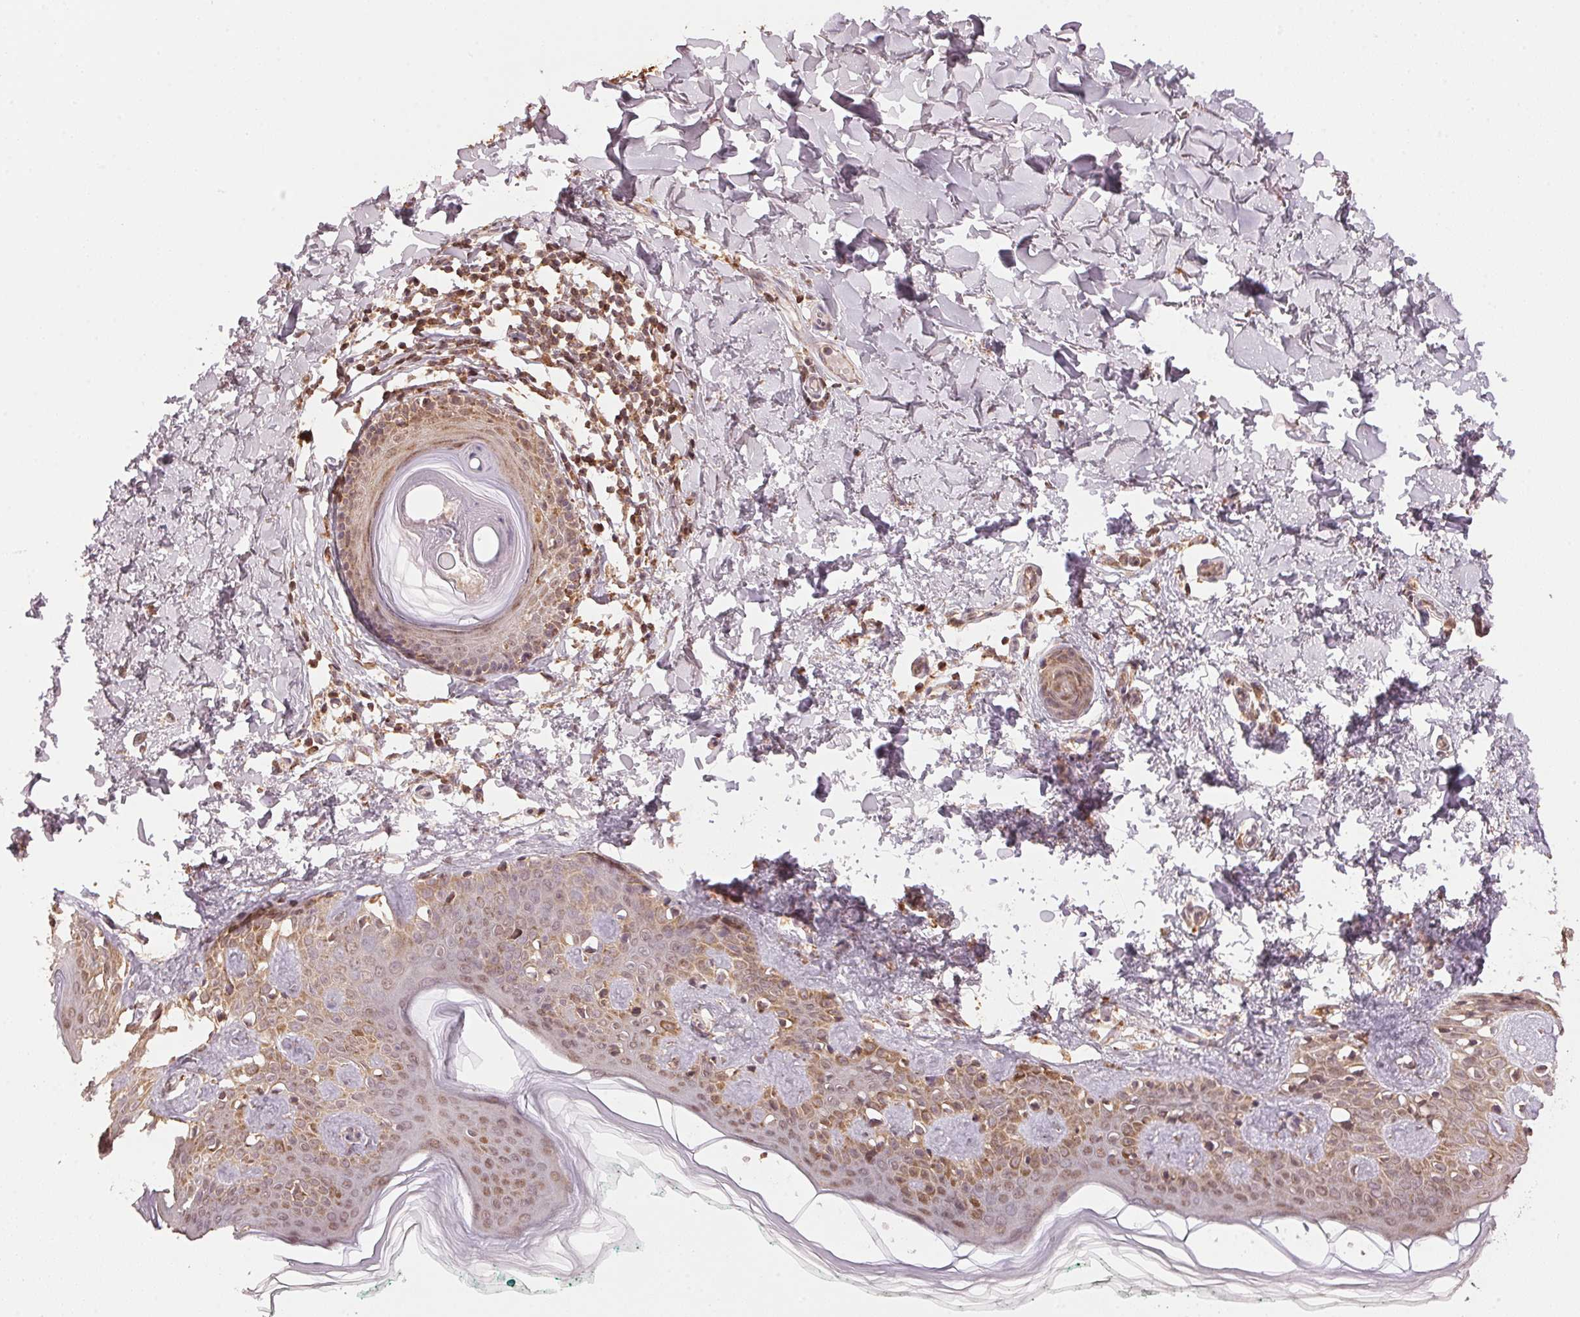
{"staining": {"intensity": "moderate", "quantity": "25%-75%", "location": "cytoplasmic/membranous"}, "tissue": "skin", "cell_type": "Fibroblasts", "image_type": "normal", "snomed": [{"axis": "morphology", "description": "Normal tissue, NOS"}, {"axis": "topography", "description": "Skin"}, {"axis": "topography", "description": "Peripheral nerve tissue"}], "caption": "IHC micrograph of benign skin: human skin stained using IHC demonstrates medium levels of moderate protein expression localized specifically in the cytoplasmic/membranous of fibroblasts, appearing as a cytoplasmic/membranous brown color.", "gene": "ARHGAP6", "patient": {"sex": "female", "age": 45}}